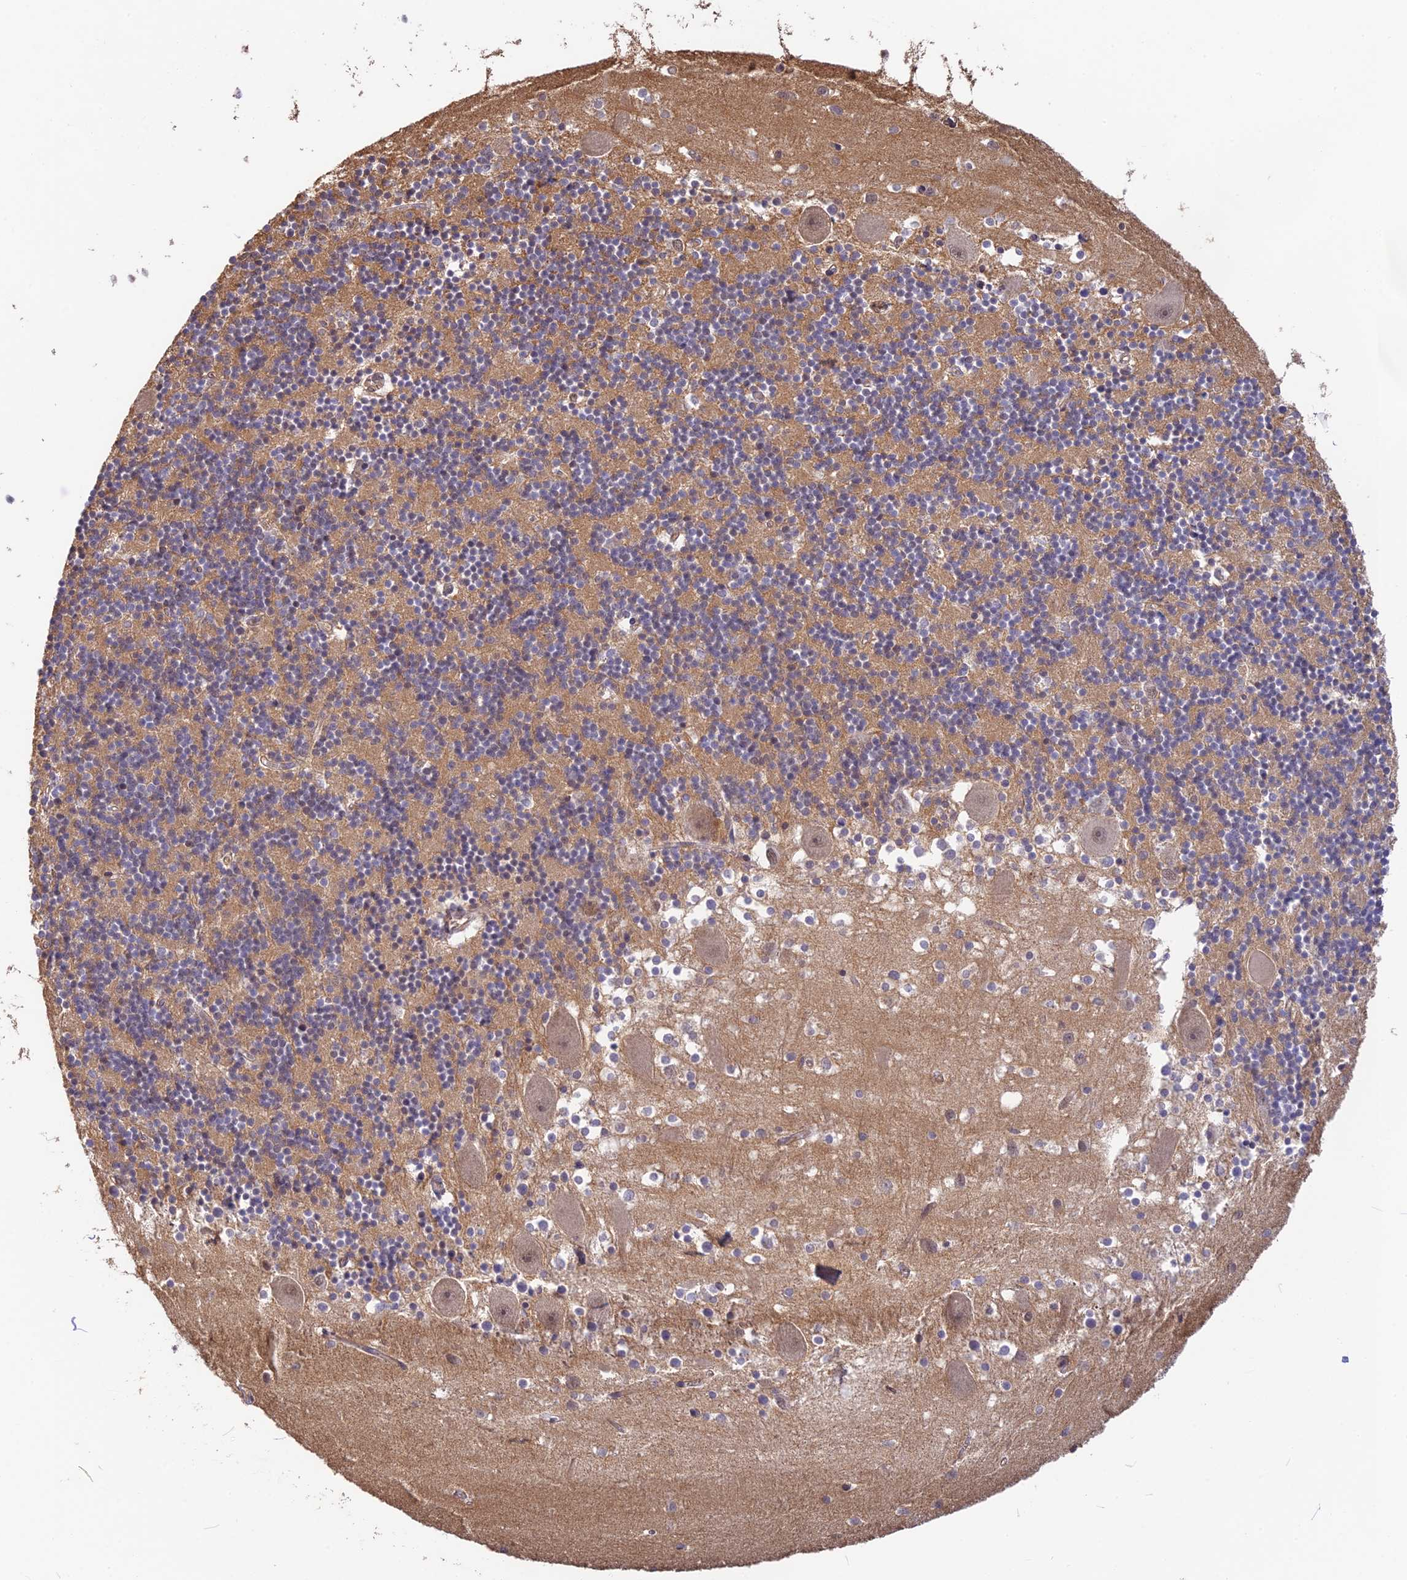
{"staining": {"intensity": "moderate", "quantity": ">75%", "location": "cytoplasmic/membranous"}, "tissue": "cerebellum", "cell_type": "Cells in granular layer", "image_type": "normal", "snomed": [{"axis": "morphology", "description": "Normal tissue, NOS"}, {"axis": "topography", "description": "Cerebellum"}], "caption": "A medium amount of moderate cytoplasmic/membranous staining is seen in about >75% of cells in granular layer in unremarkable cerebellum.", "gene": "ZNF436", "patient": {"sex": "male", "age": 54}}